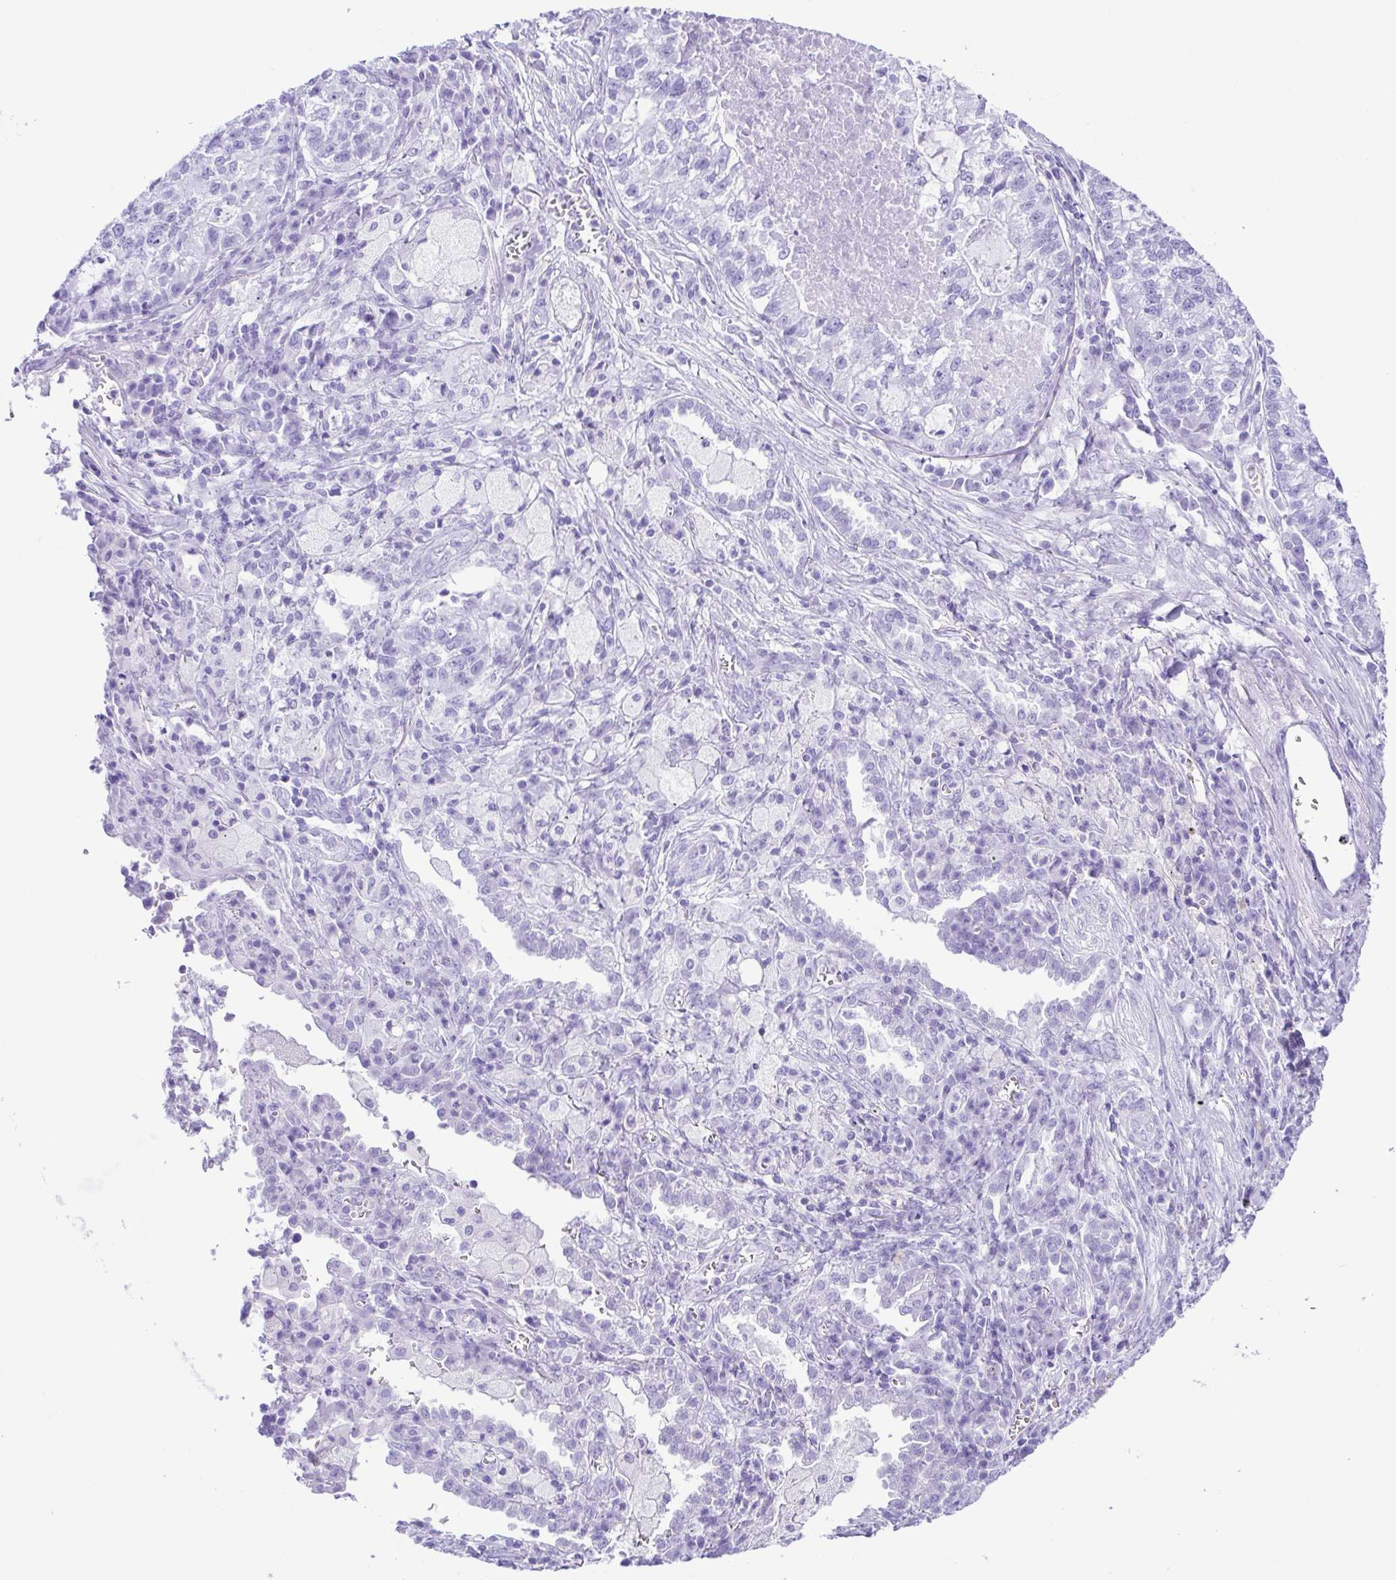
{"staining": {"intensity": "negative", "quantity": "none", "location": "none"}, "tissue": "lung cancer", "cell_type": "Tumor cells", "image_type": "cancer", "snomed": [{"axis": "morphology", "description": "Adenocarcinoma, NOS"}, {"axis": "topography", "description": "Lung"}], "caption": "Immunohistochemistry (IHC) of human lung adenocarcinoma shows no staining in tumor cells. (Brightfield microscopy of DAB immunohistochemistry (IHC) at high magnification).", "gene": "ERP27", "patient": {"sex": "male", "age": 57}}